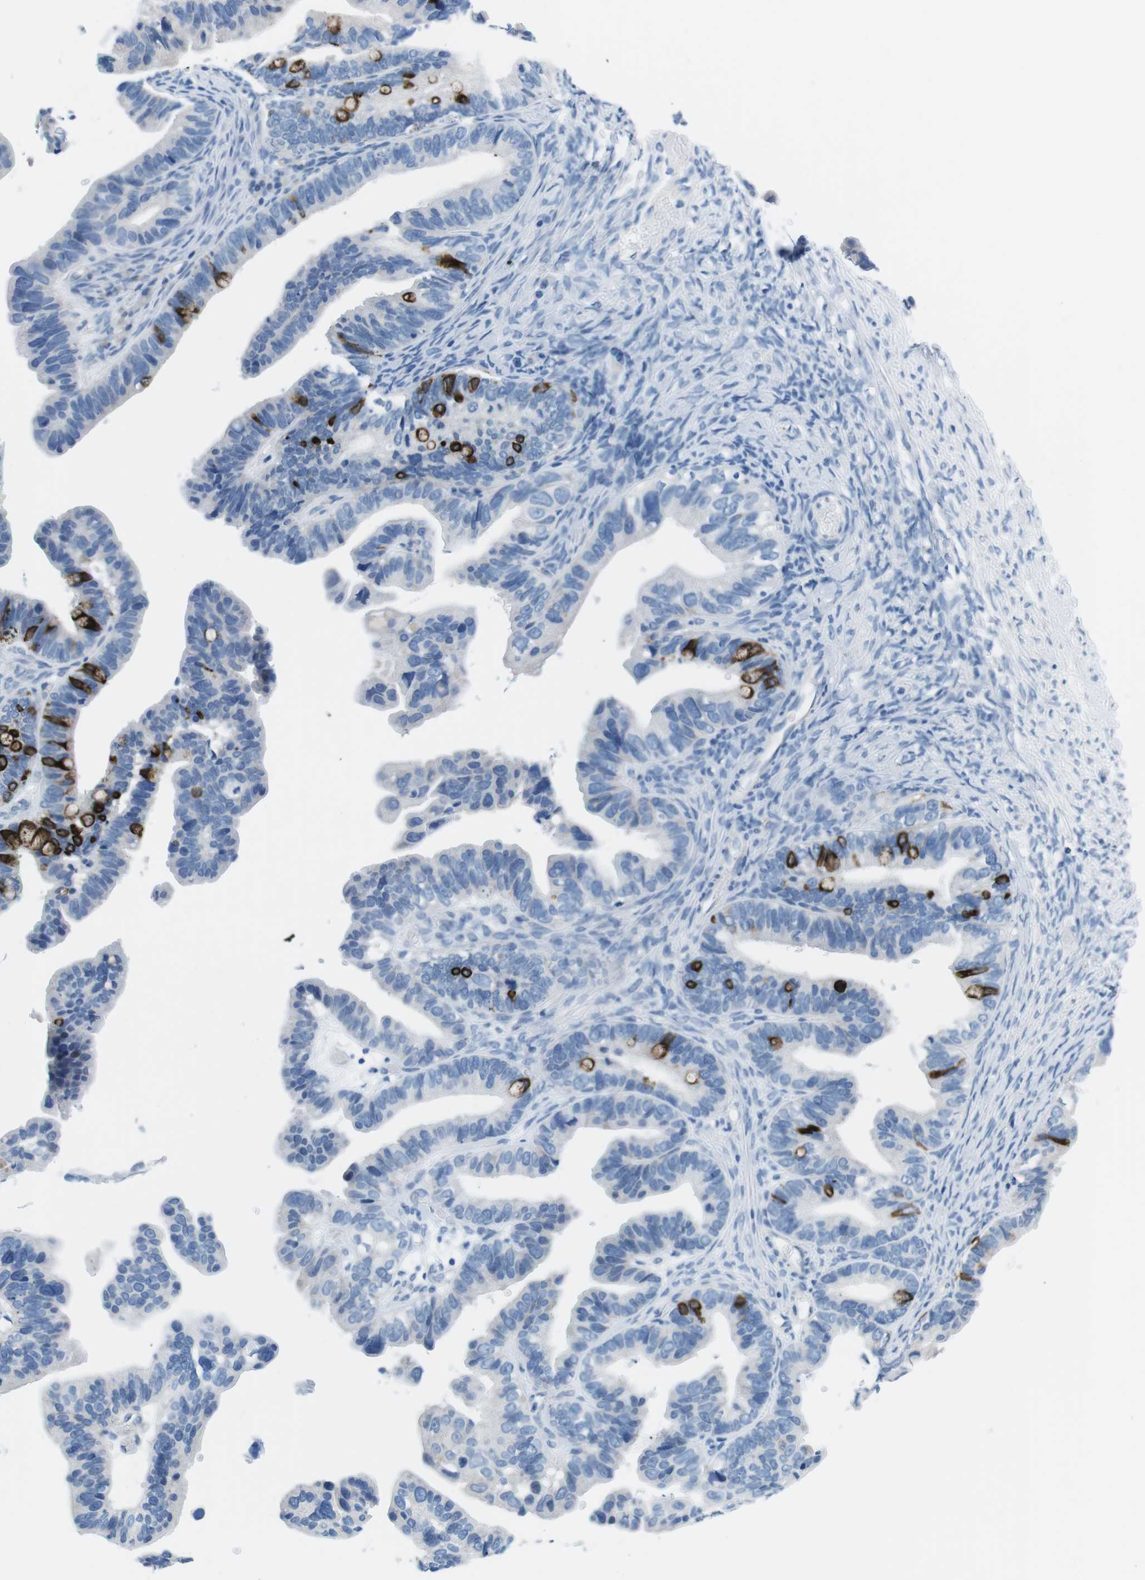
{"staining": {"intensity": "strong", "quantity": "<25%", "location": "cytoplasmic/membranous"}, "tissue": "ovarian cancer", "cell_type": "Tumor cells", "image_type": "cancer", "snomed": [{"axis": "morphology", "description": "Cystadenocarcinoma, serous, NOS"}, {"axis": "topography", "description": "Ovary"}], "caption": "A brown stain shows strong cytoplasmic/membranous staining of a protein in ovarian cancer (serous cystadenocarcinoma) tumor cells. (Stains: DAB (3,3'-diaminobenzidine) in brown, nuclei in blue, Microscopy: brightfield microscopy at high magnification).", "gene": "MUC2", "patient": {"sex": "female", "age": 56}}